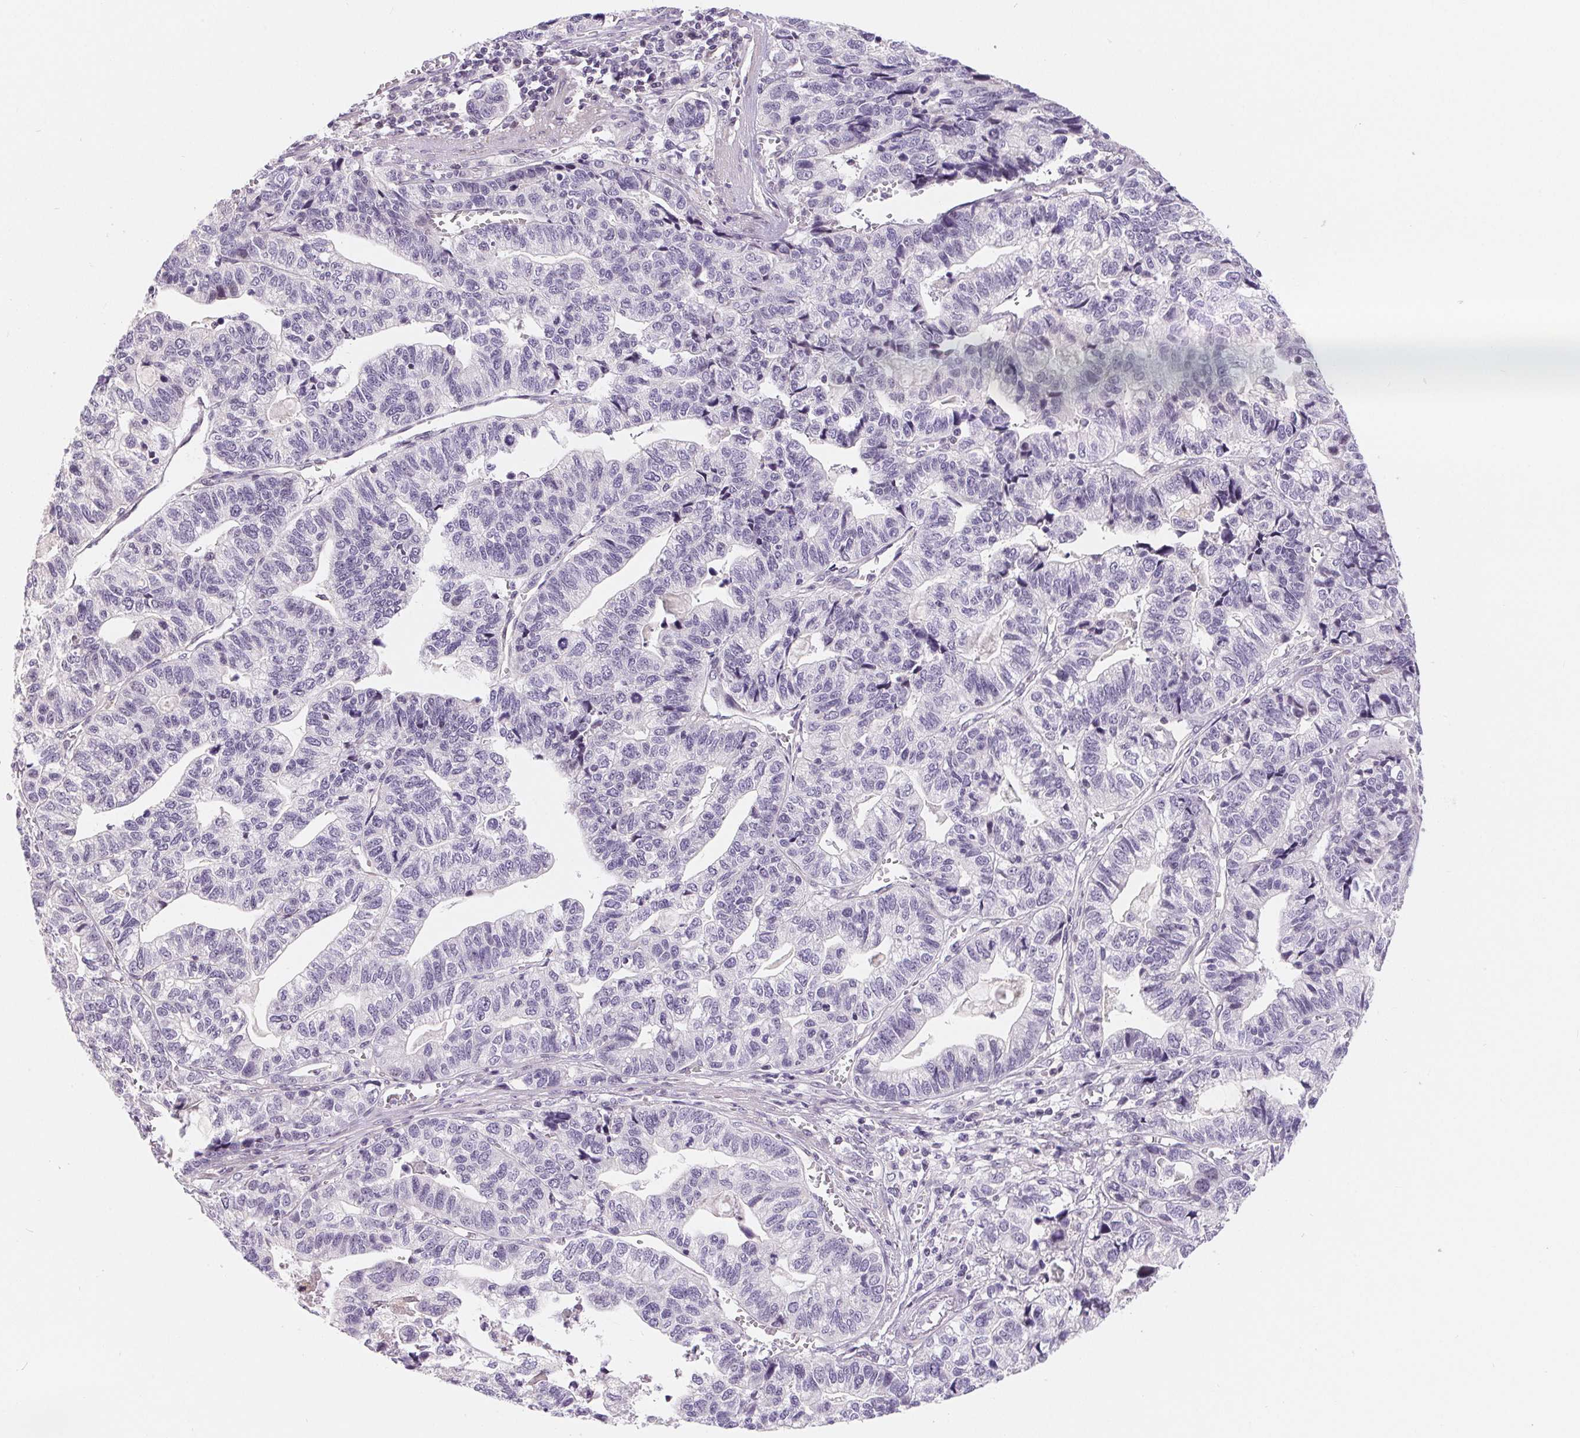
{"staining": {"intensity": "negative", "quantity": "none", "location": "none"}, "tissue": "stomach cancer", "cell_type": "Tumor cells", "image_type": "cancer", "snomed": [{"axis": "morphology", "description": "Adenocarcinoma, NOS"}, {"axis": "topography", "description": "Stomach, upper"}], "caption": "Tumor cells show no significant protein staining in stomach cancer.", "gene": "LCA5L", "patient": {"sex": "female", "age": 67}}